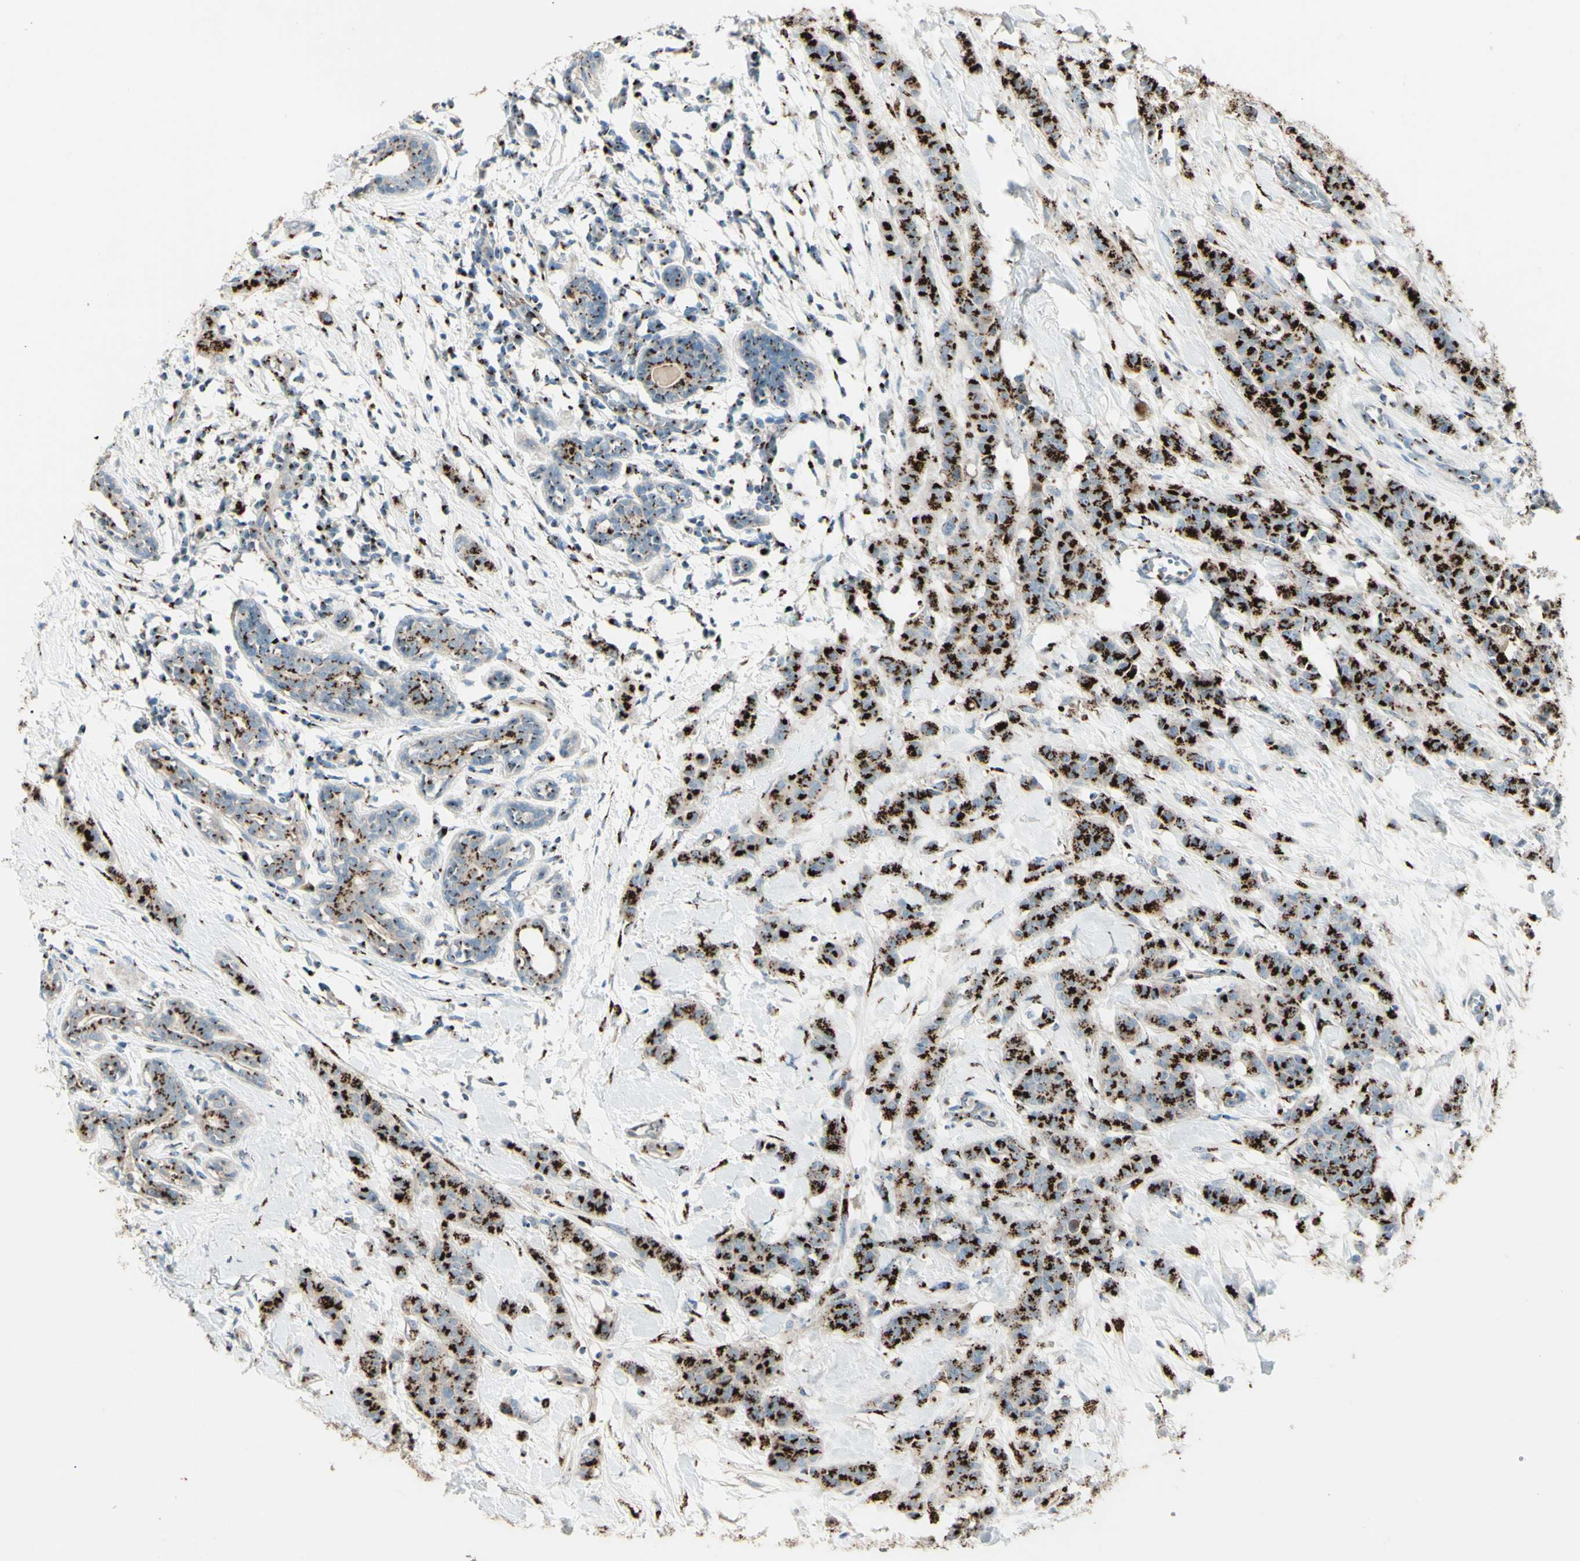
{"staining": {"intensity": "moderate", "quantity": ">75%", "location": "cytoplasmic/membranous"}, "tissue": "breast cancer", "cell_type": "Tumor cells", "image_type": "cancer", "snomed": [{"axis": "morphology", "description": "Normal tissue, NOS"}, {"axis": "morphology", "description": "Duct carcinoma"}, {"axis": "topography", "description": "Breast"}], "caption": "Immunohistochemical staining of human breast cancer reveals moderate cytoplasmic/membranous protein staining in about >75% of tumor cells. (Stains: DAB in brown, nuclei in blue, Microscopy: brightfield microscopy at high magnification).", "gene": "BPNT2", "patient": {"sex": "female", "age": 40}}